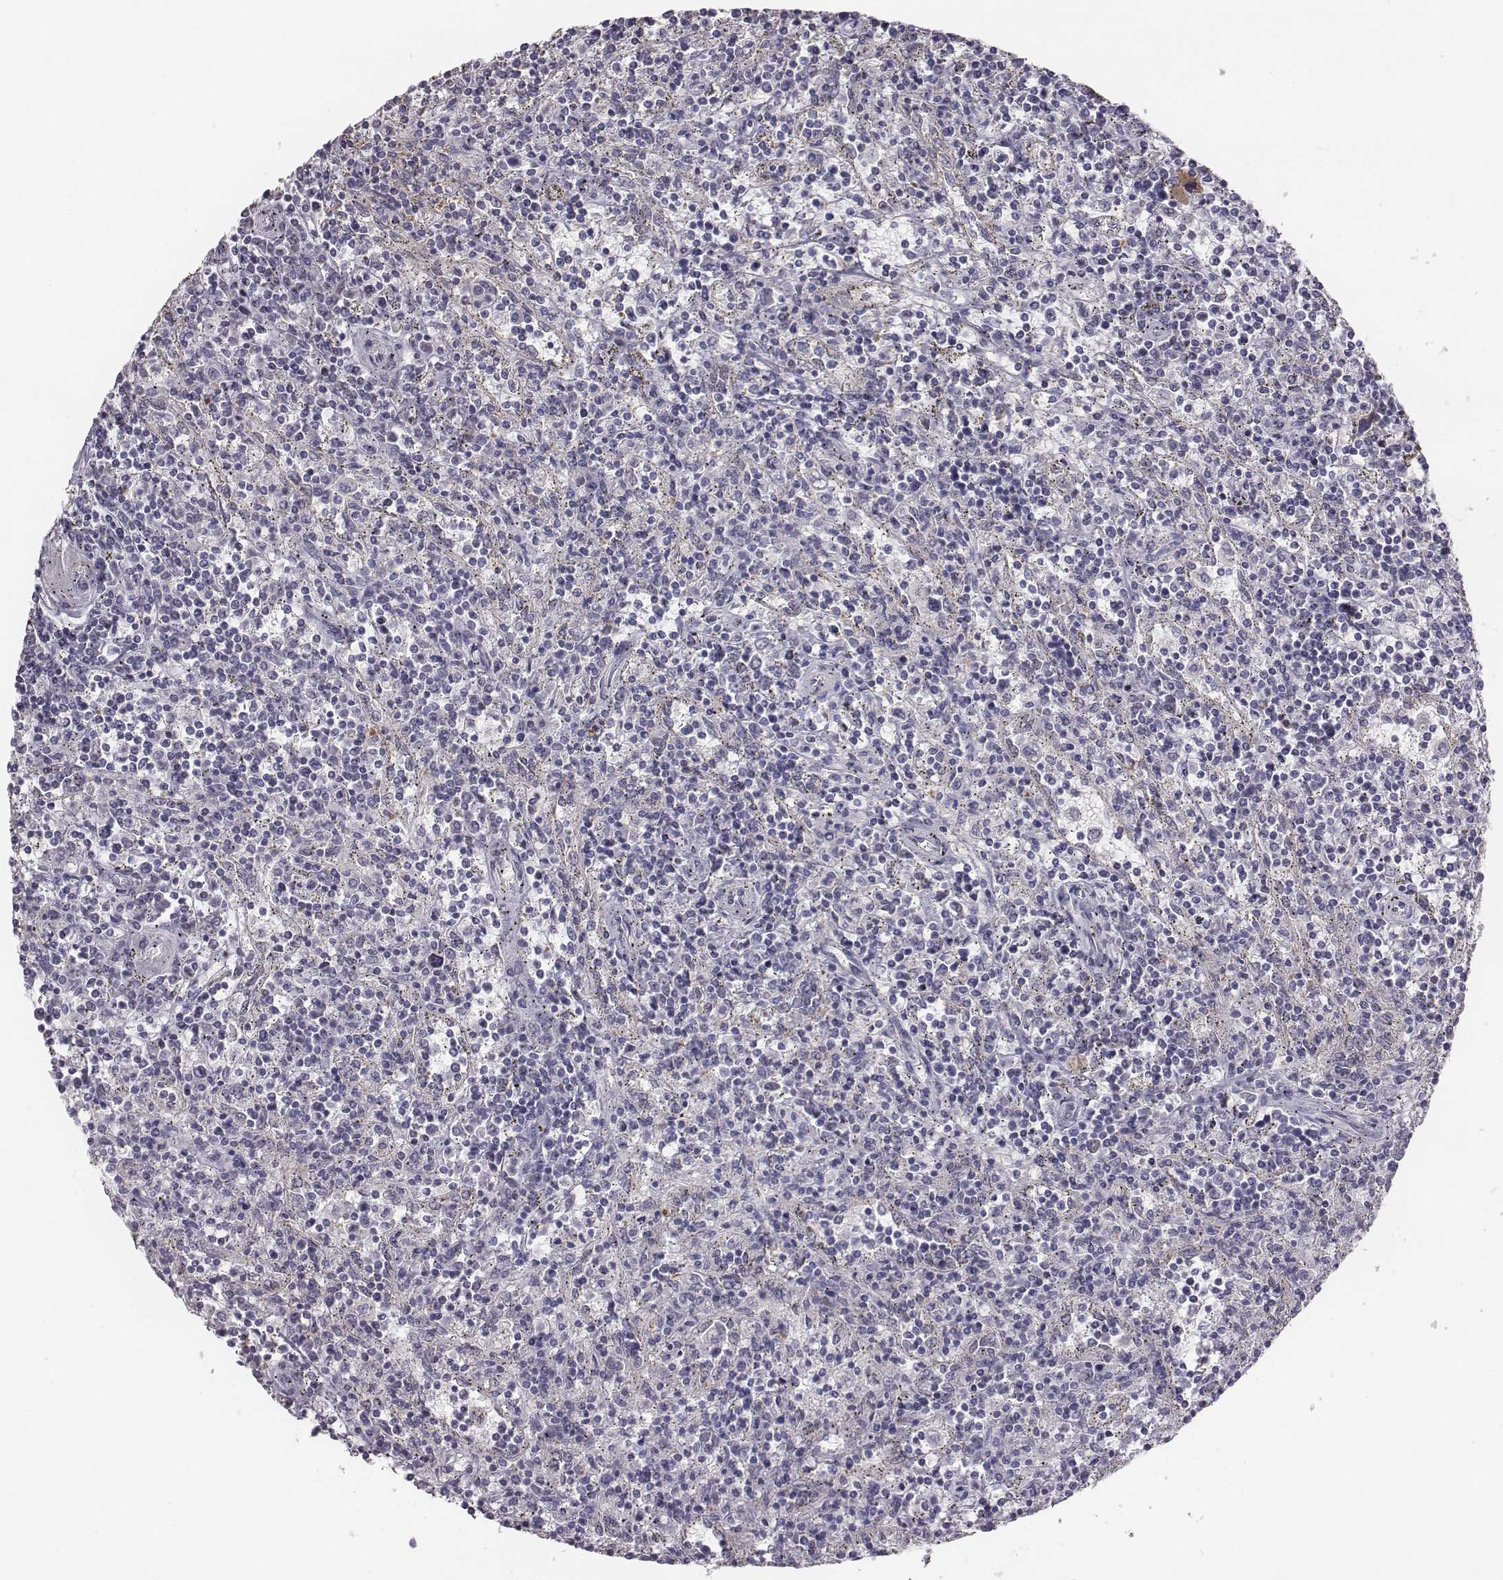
{"staining": {"intensity": "negative", "quantity": "none", "location": "none"}, "tissue": "lymphoma", "cell_type": "Tumor cells", "image_type": "cancer", "snomed": [{"axis": "morphology", "description": "Malignant lymphoma, non-Hodgkin's type, Low grade"}, {"axis": "topography", "description": "Spleen"}], "caption": "This is a histopathology image of immunohistochemistry (IHC) staining of lymphoma, which shows no staining in tumor cells.", "gene": "PRKCZ", "patient": {"sex": "male", "age": 62}}